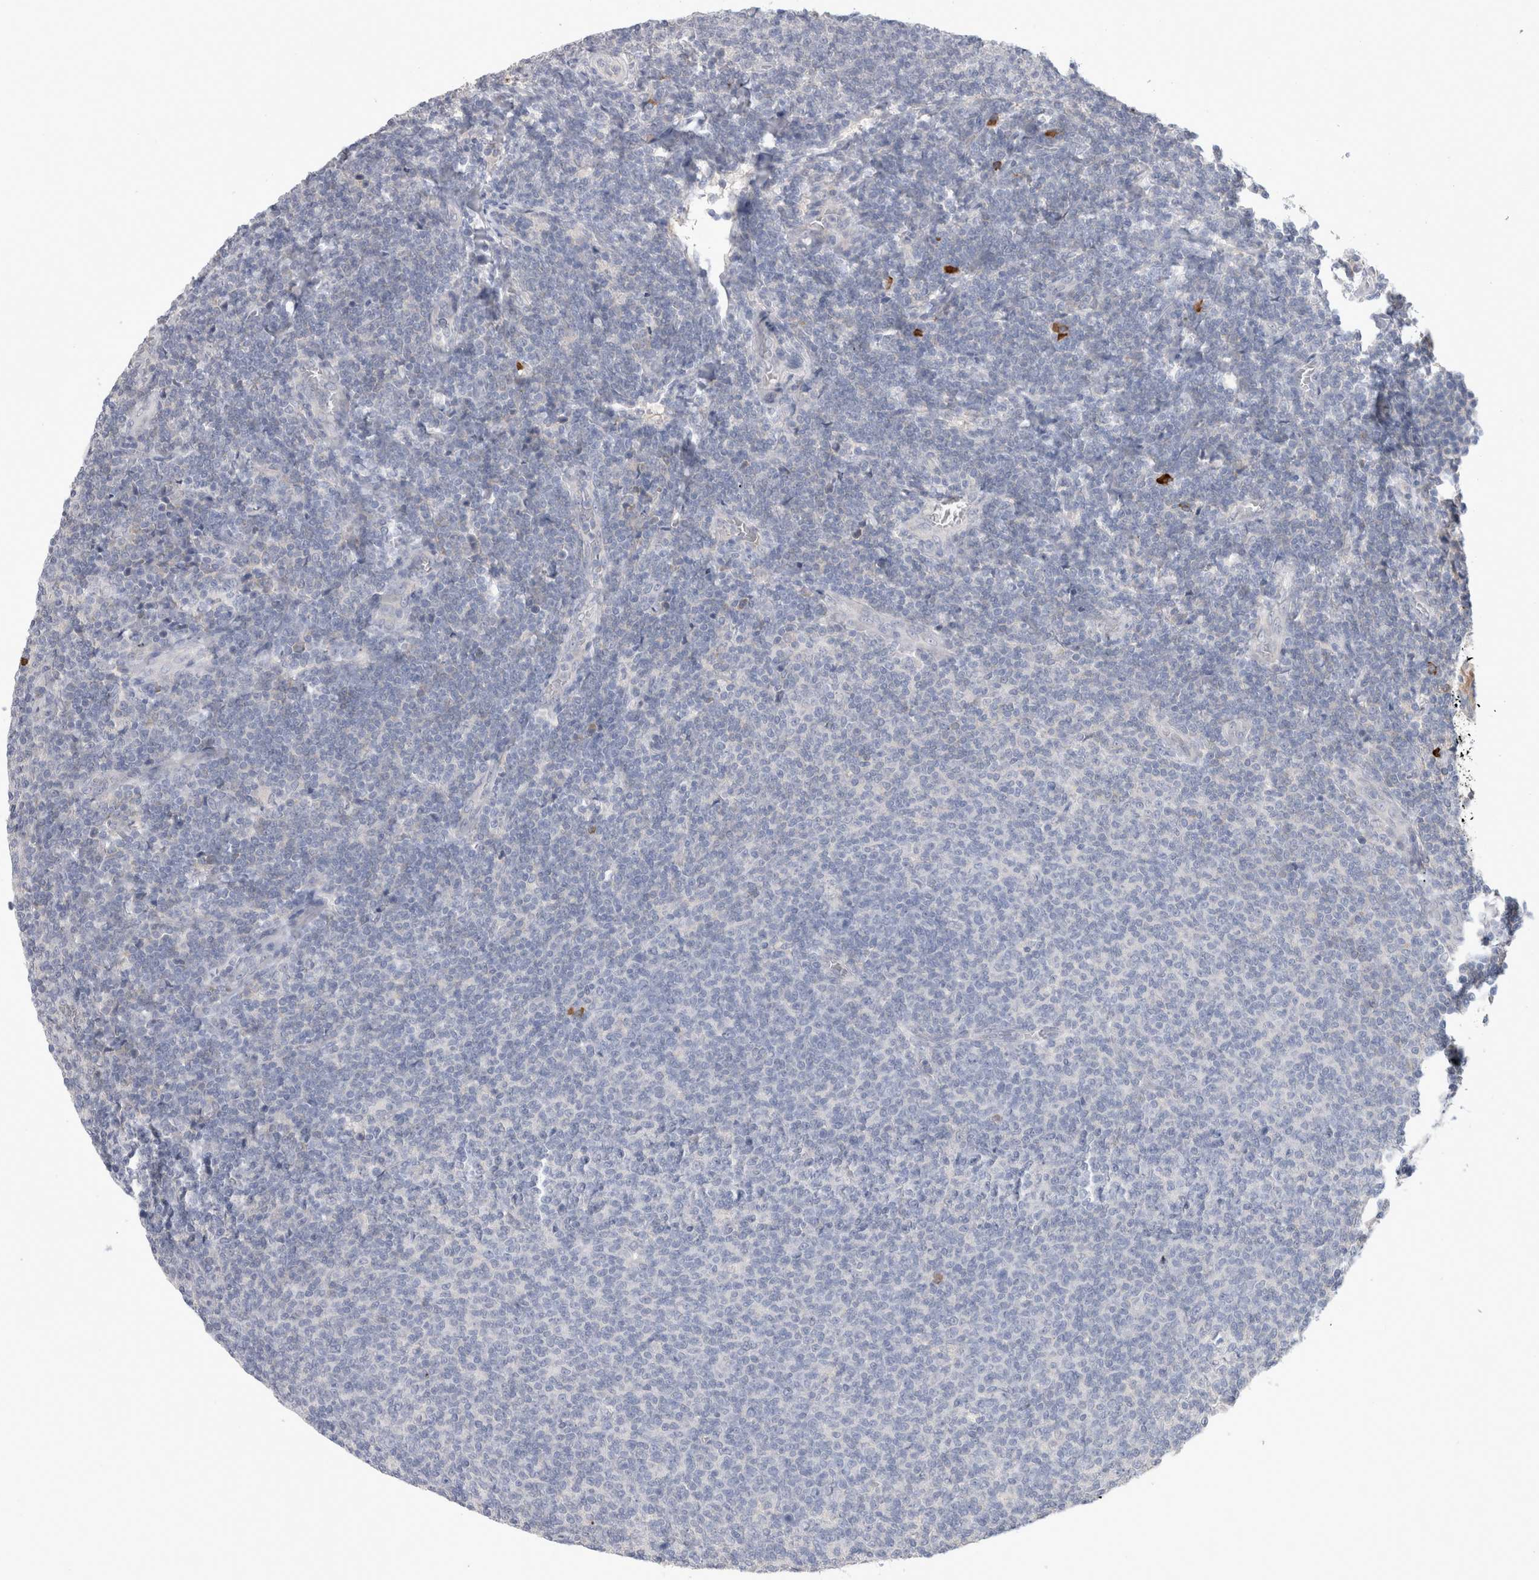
{"staining": {"intensity": "negative", "quantity": "none", "location": "none"}, "tissue": "lymphoma", "cell_type": "Tumor cells", "image_type": "cancer", "snomed": [{"axis": "morphology", "description": "Malignant lymphoma, non-Hodgkin's type, Low grade"}, {"axis": "topography", "description": "Lymph node"}], "caption": "A micrograph of lymphoma stained for a protein displays no brown staining in tumor cells.", "gene": "PPP3CC", "patient": {"sex": "male", "age": 66}}